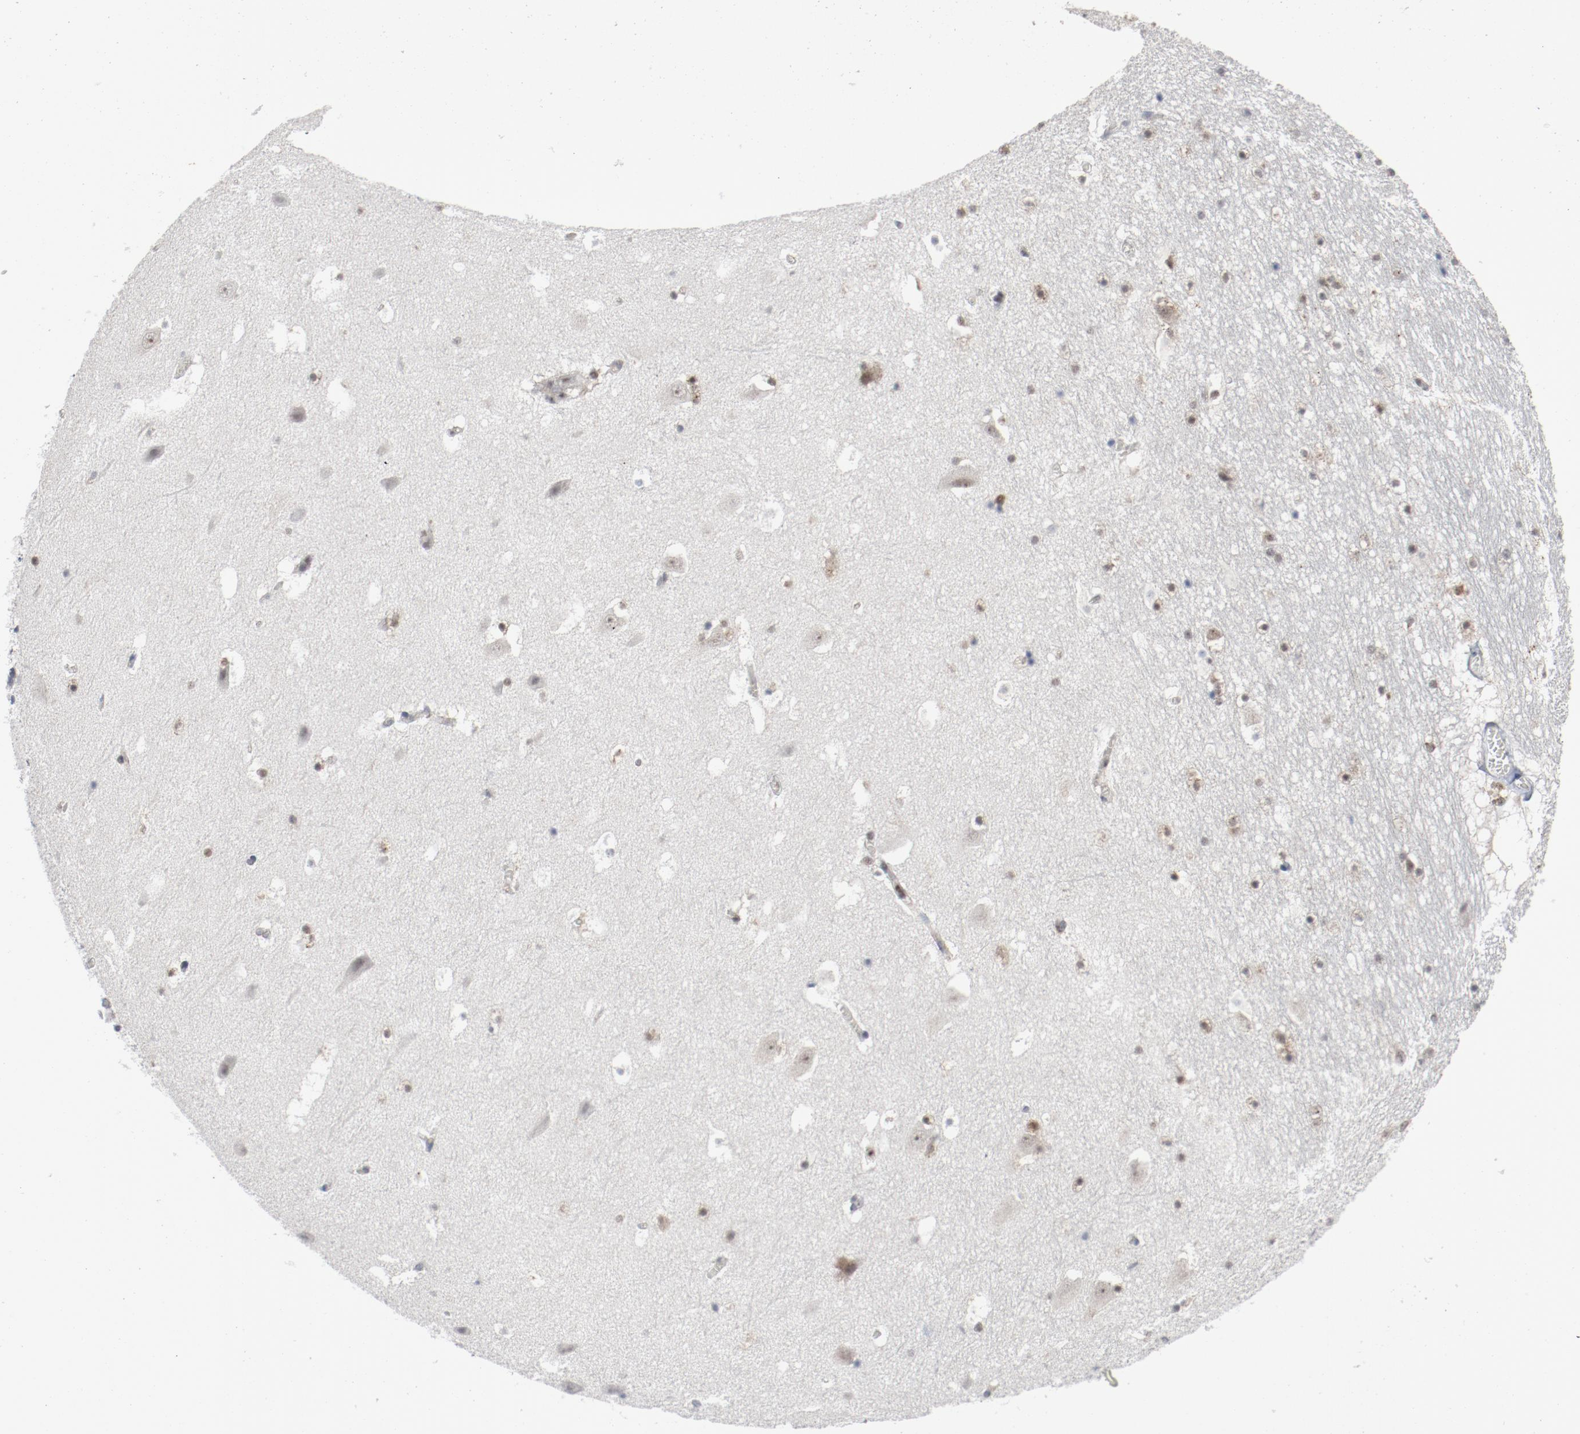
{"staining": {"intensity": "weak", "quantity": "25%-75%", "location": "cytoplasmic/membranous"}, "tissue": "hippocampus", "cell_type": "Glial cells", "image_type": "normal", "snomed": [{"axis": "morphology", "description": "Normal tissue, NOS"}, {"axis": "topography", "description": "Hippocampus"}], "caption": "High-magnification brightfield microscopy of benign hippocampus stained with DAB (brown) and counterstained with hematoxylin (blue). glial cells exhibit weak cytoplasmic/membranous positivity is appreciated in approximately25%-75% of cells. (Stains: DAB in brown, nuclei in blue, Microscopy: brightfield microscopy at high magnification).", "gene": "JMJD6", "patient": {"sex": "male", "age": 45}}